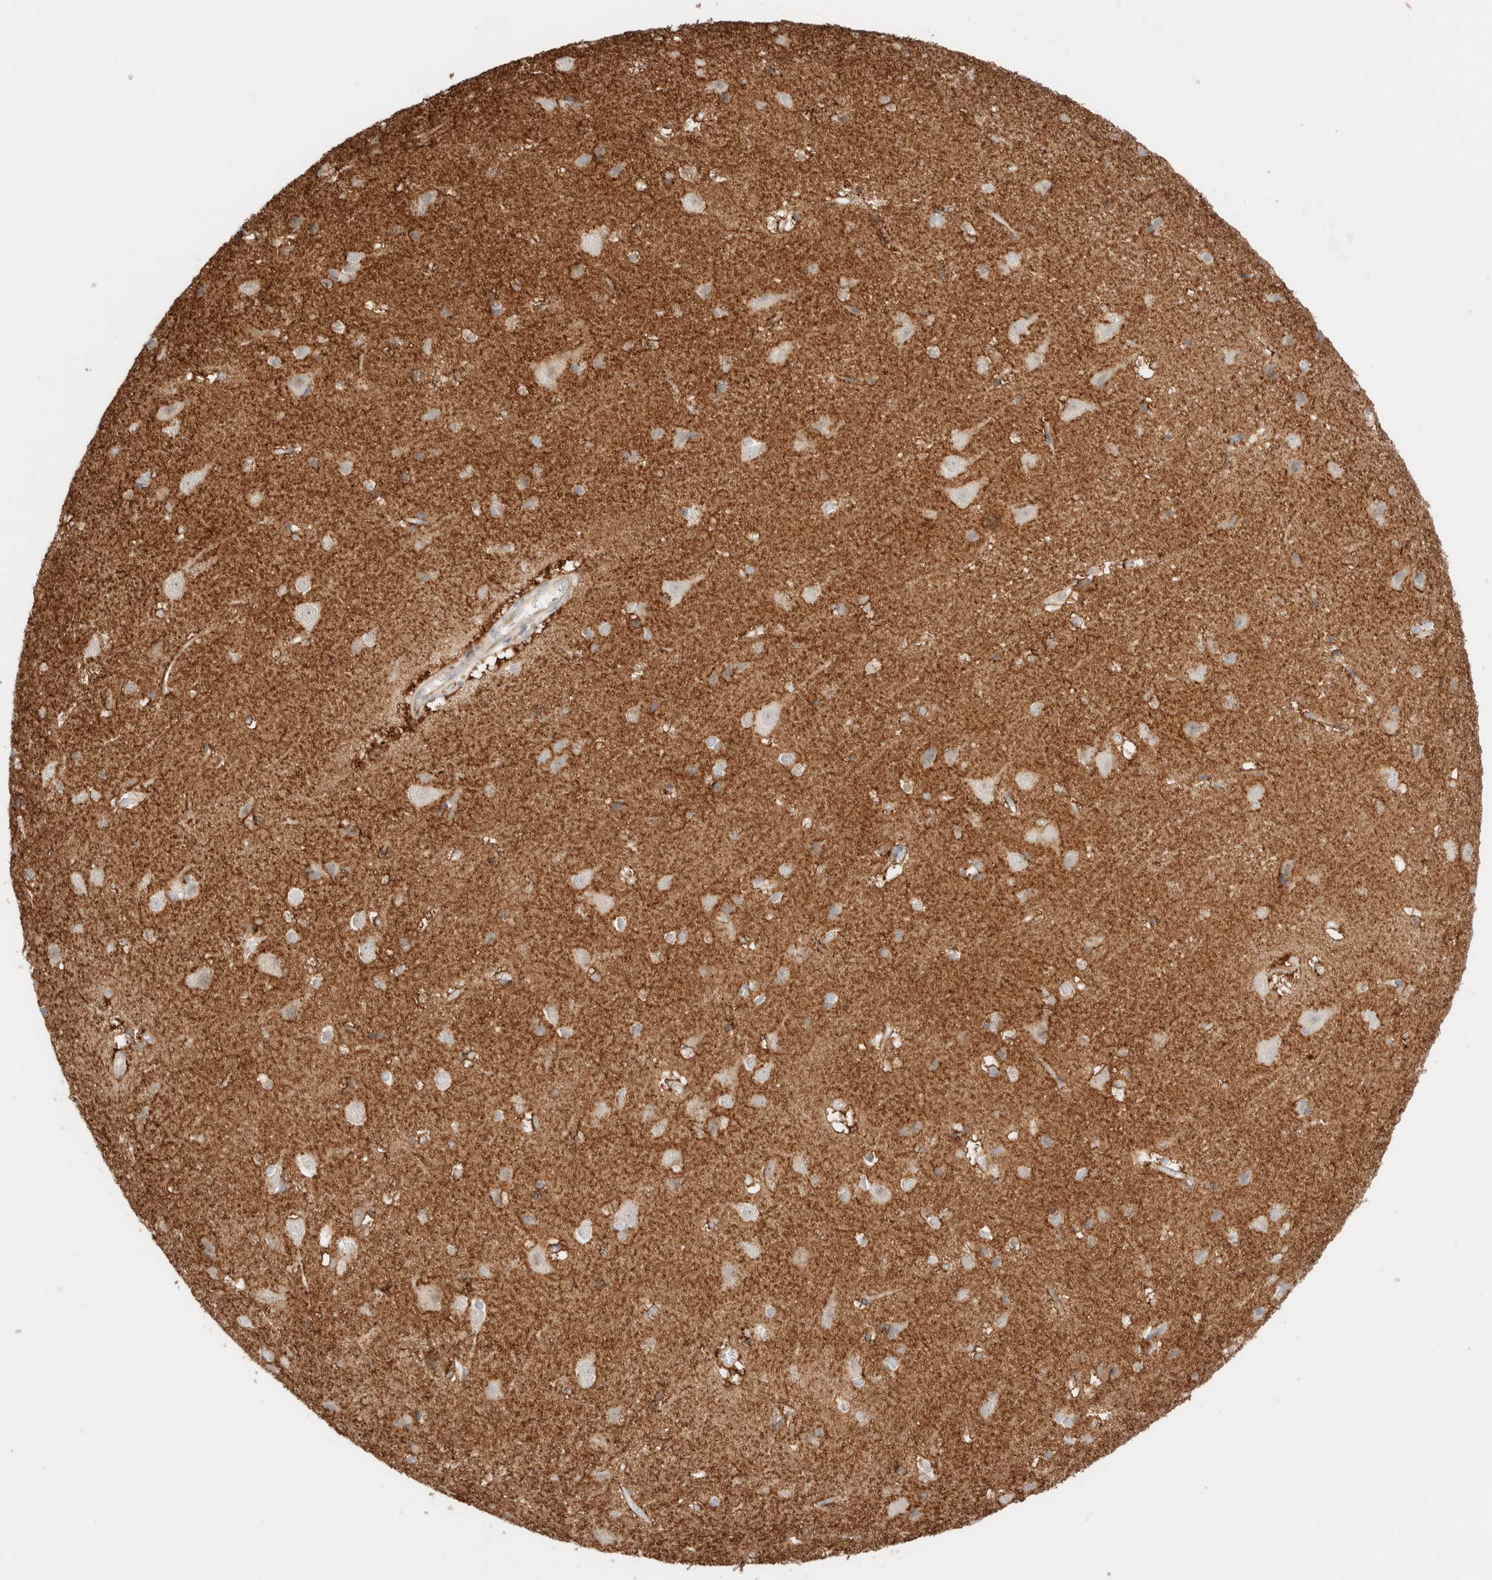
{"staining": {"intensity": "negative", "quantity": "none", "location": "none"}, "tissue": "cerebral cortex", "cell_type": "Endothelial cells", "image_type": "normal", "snomed": [{"axis": "morphology", "description": "Normal tissue, NOS"}, {"axis": "topography", "description": "Cerebral cortex"}], "caption": "DAB immunohistochemical staining of normal cerebral cortex demonstrates no significant positivity in endothelial cells. The staining was performed using DAB (3,3'-diaminobenzidine) to visualize the protein expression in brown, while the nuclei were stained in blue with hematoxylin (Magnification: 20x).", "gene": "UNC13B", "patient": {"sex": "male", "age": 54}}